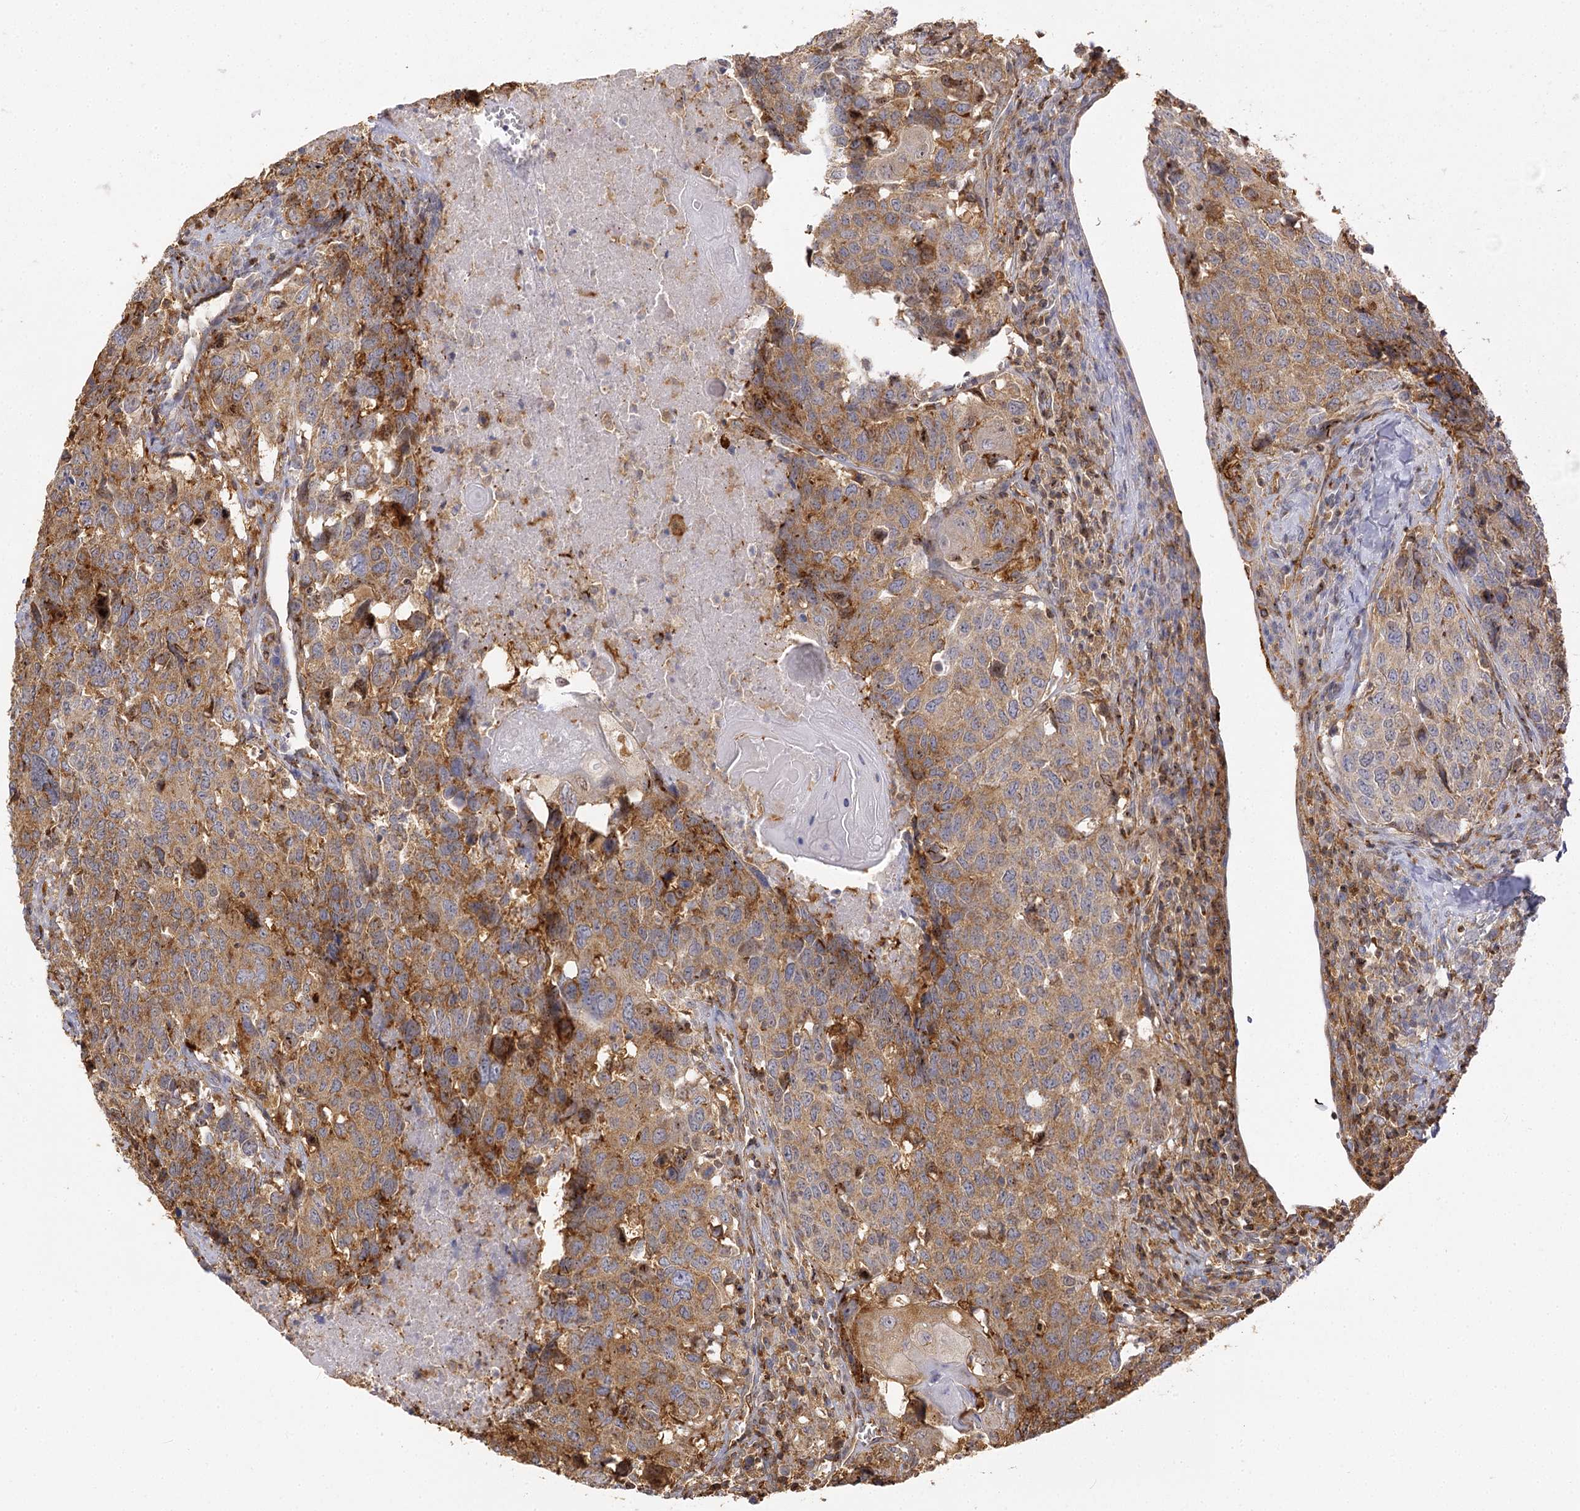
{"staining": {"intensity": "moderate", "quantity": ">75%", "location": "cytoplasmic/membranous"}, "tissue": "head and neck cancer", "cell_type": "Tumor cells", "image_type": "cancer", "snomed": [{"axis": "morphology", "description": "Squamous cell carcinoma, NOS"}, {"axis": "topography", "description": "Head-Neck"}], "caption": "A brown stain shows moderate cytoplasmic/membranous expression of a protein in human head and neck cancer (squamous cell carcinoma) tumor cells.", "gene": "SEC24B", "patient": {"sex": "male", "age": 66}}